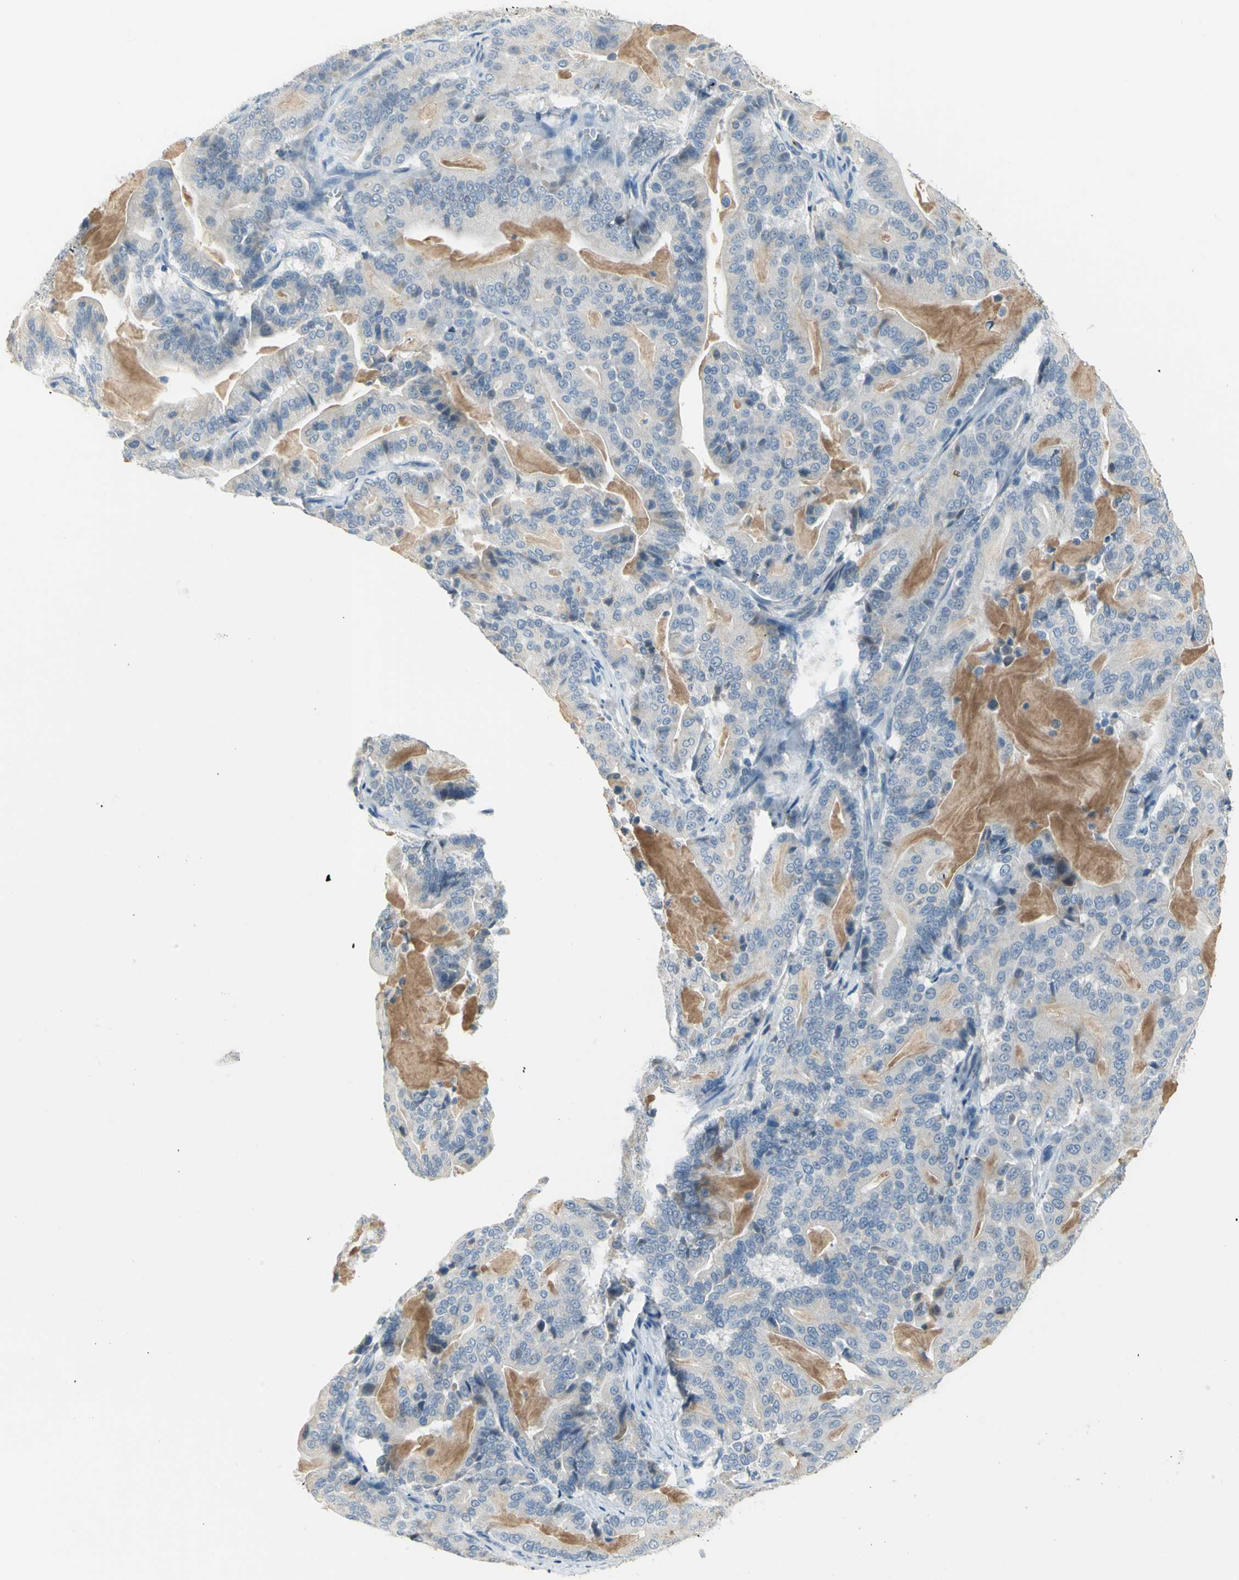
{"staining": {"intensity": "weak", "quantity": "<25%", "location": "cytoplasmic/membranous"}, "tissue": "pancreatic cancer", "cell_type": "Tumor cells", "image_type": "cancer", "snomed": [{"axis": "morphology", "description": "Adenocarcinoma, NOS"}, {"axis": "topography", "description": "Pancreas"}], "caption": "Tumor cells are negative for brown protein staining in pancreatic cancer (adenocarcinoma).", "gene": "ZIC1", "patient": {"sex": "male", "age": 63}}